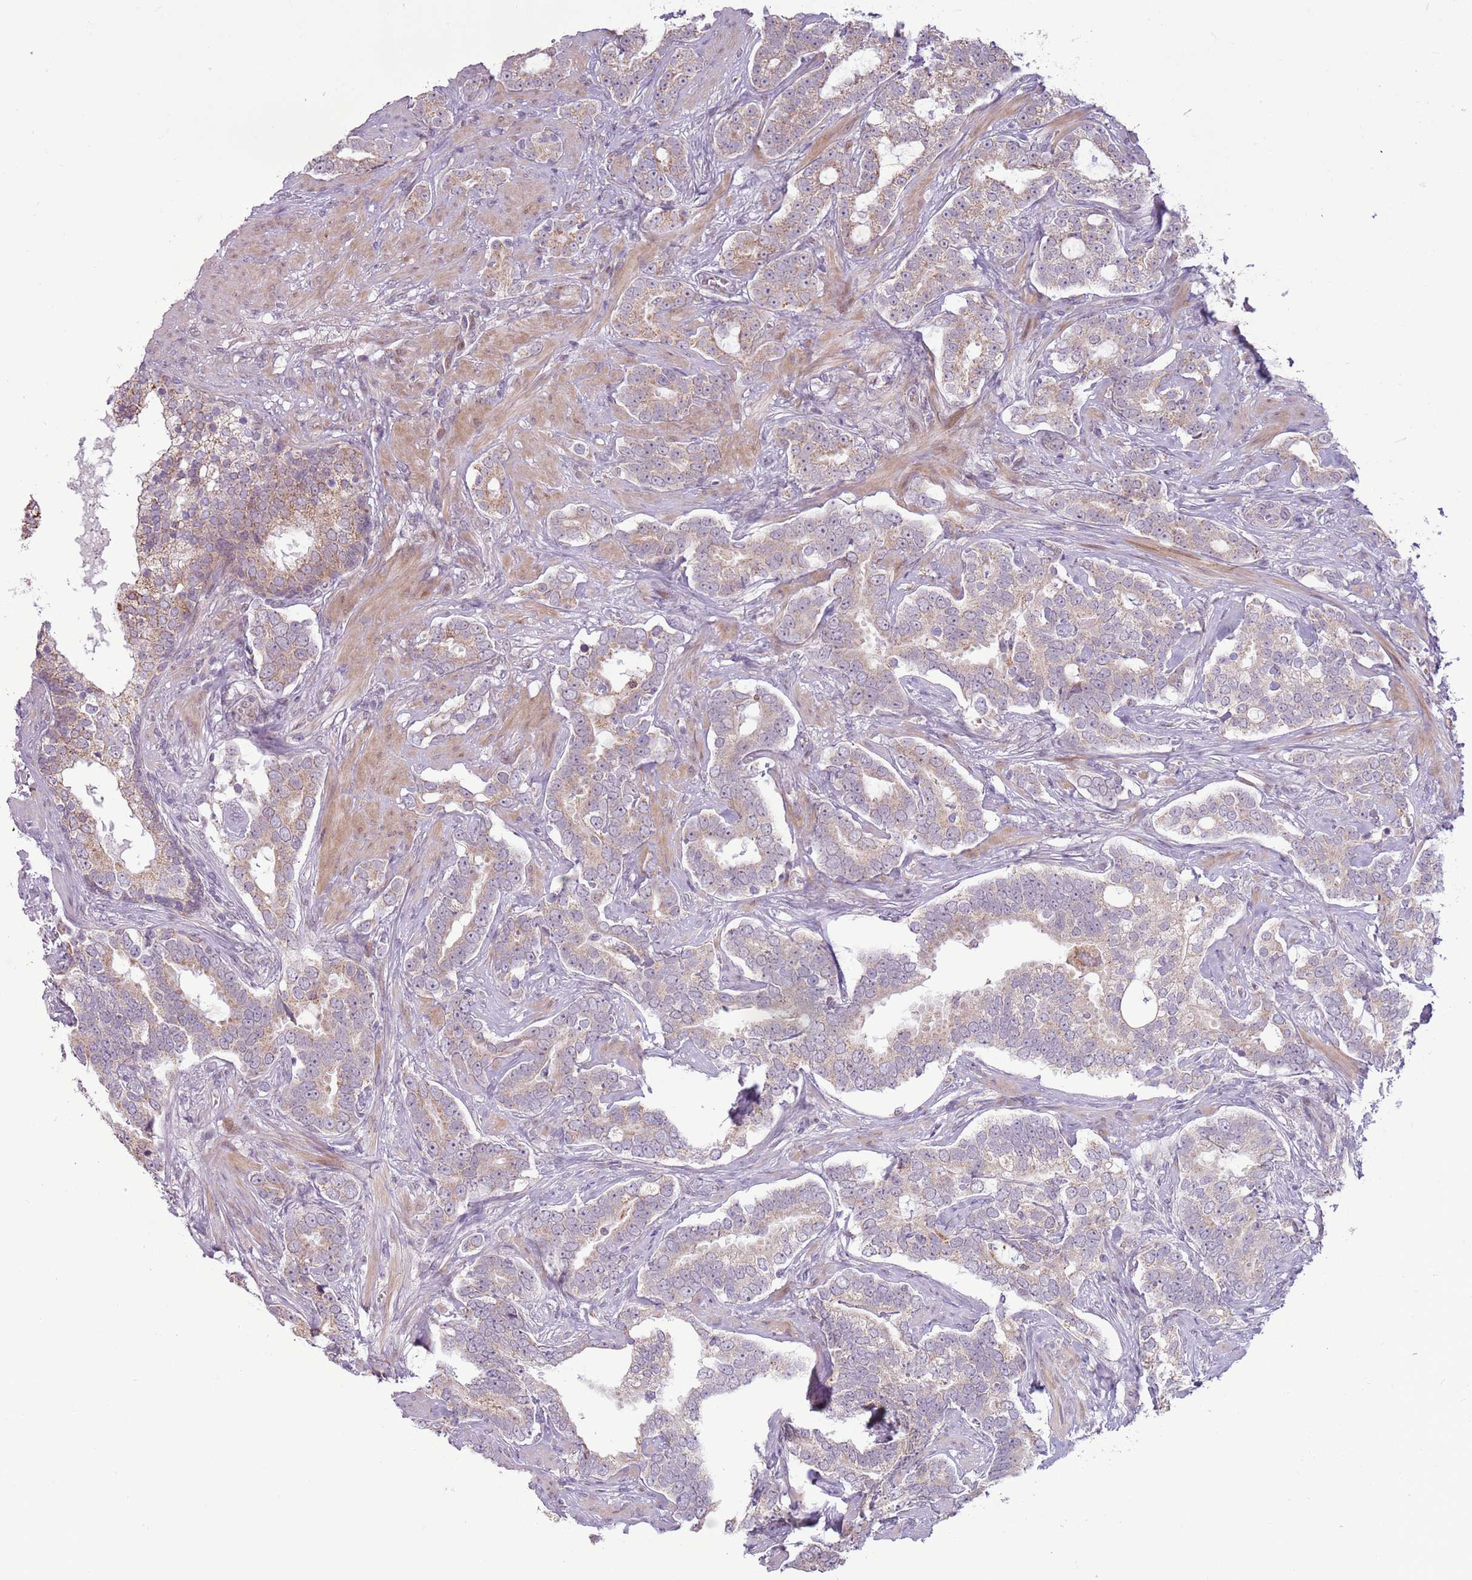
{"staining": {"intensity": "weak", "quantity": "25%-75%", "location": "cytoplasmic/membranous"}, "tissue": "prostate cancer", "cell_type": "Tumor cells", "image_type": "cancer", "snomed": [{"axis": "morphology", "description": "Adenocarcinoma, High grade"}, {"axis": "topography", "description": "Prostate"}], "caption": "This is a photomicrograph of IHC staining of adenocarcinoma (high-grade) (prostate), which shows weak expression in the cytoplasmic/membranous of tumor cells.", "gene": "MLLT11", "patient": {"sex": "male", "age": 64}}